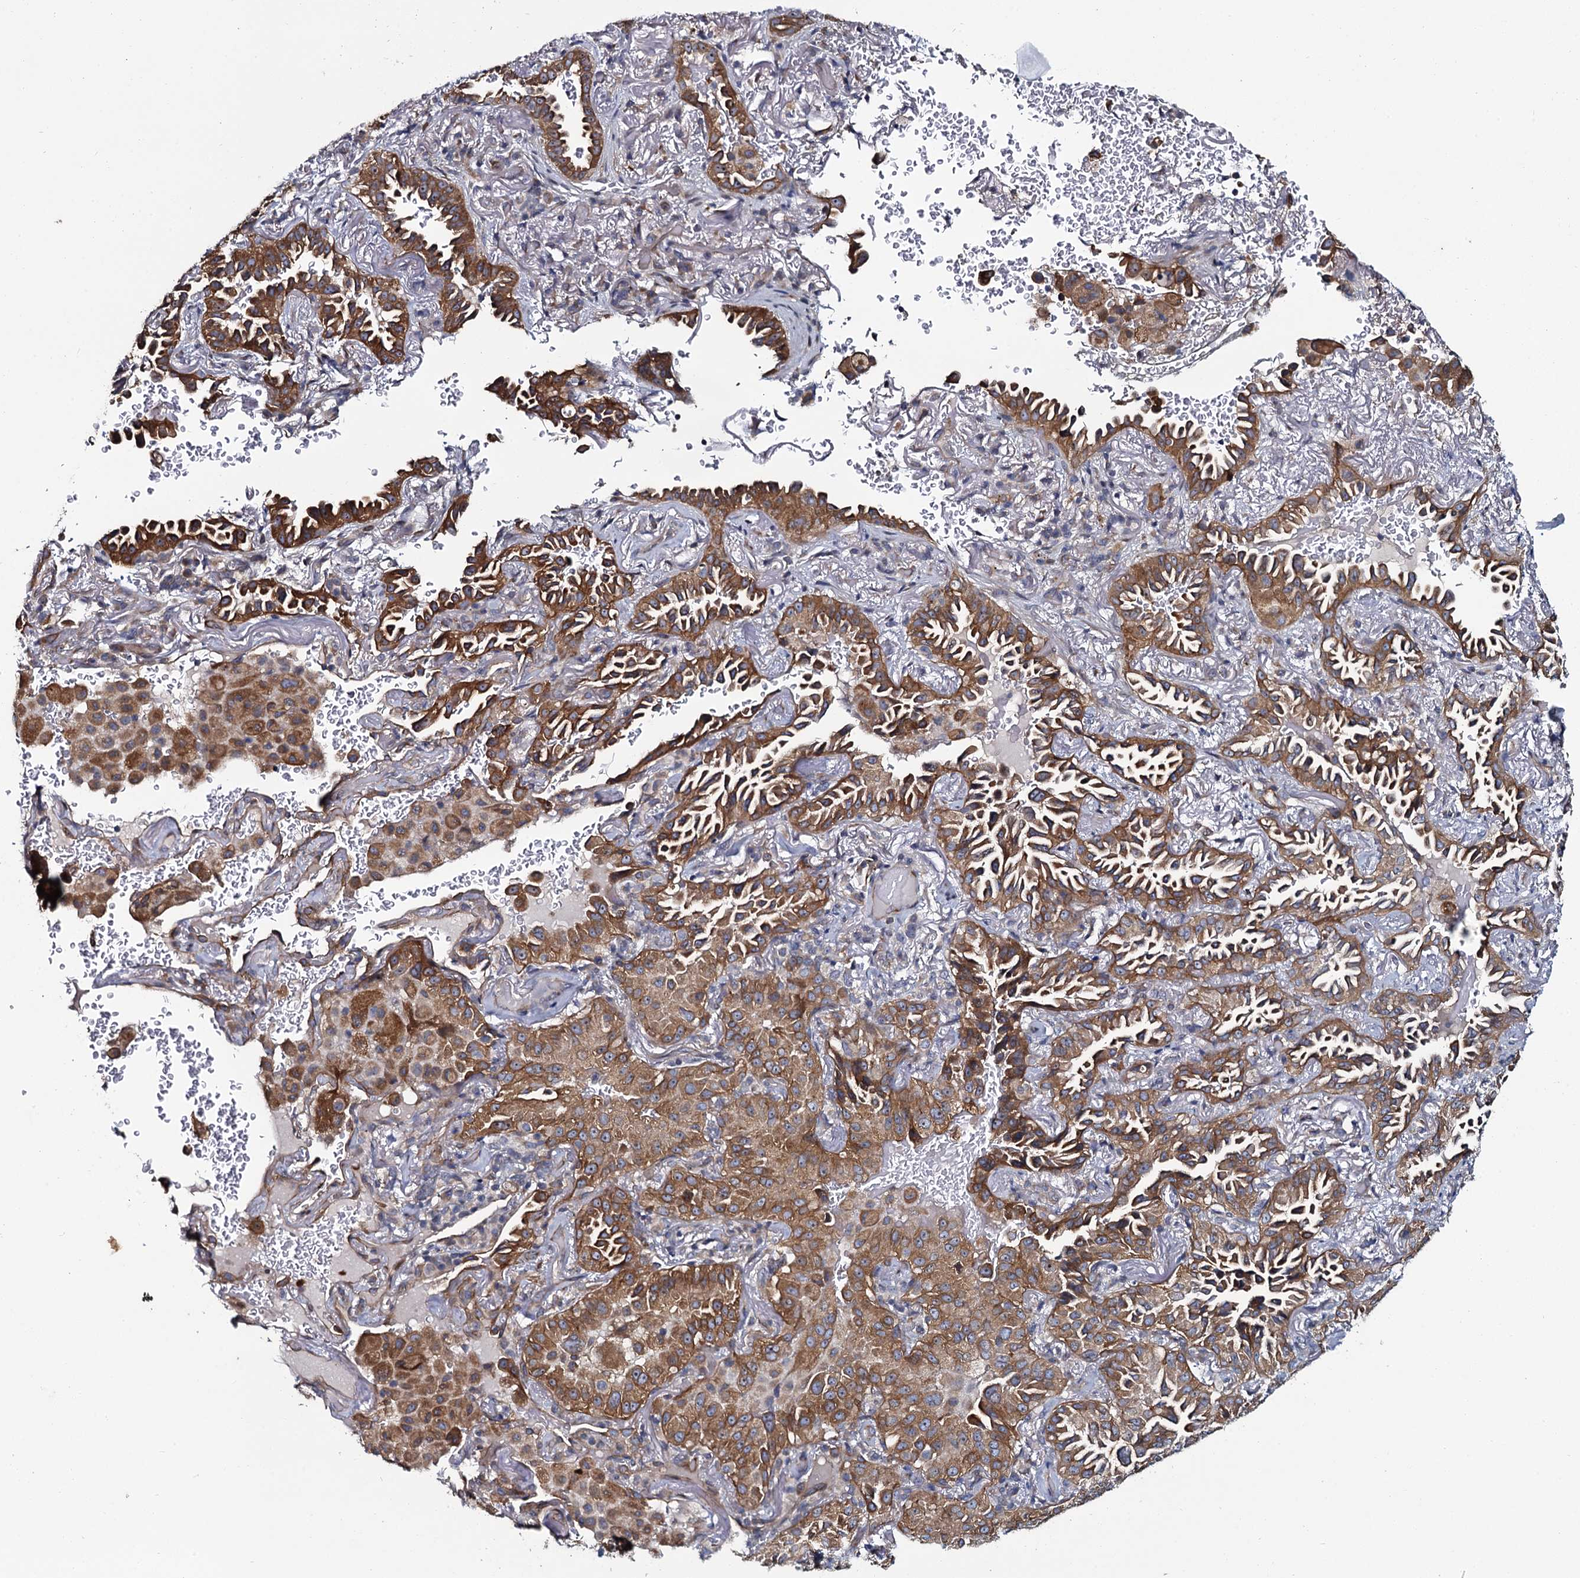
{"staining": {"intensity": "moderate", "quantity": ">75%", "location": "cytoplasmic/membranous"}, "tissue": "lung cancer", "cell_type": "Tumor cells", "image_type": "cancer", "snomed": [{"axis": "morphology", "description": "Adenocarcinoma, NOS"}, {"axis": "topography", "description": "Lung"}], "caption": "Lung cancer stained for a protein (brown) demonstrates moderate cytoplasmic/membranous positive staining in approximately >75% of tumor cells.", "gene": "TMEM151A", "patient": {"sex": "female", "age": 69}}